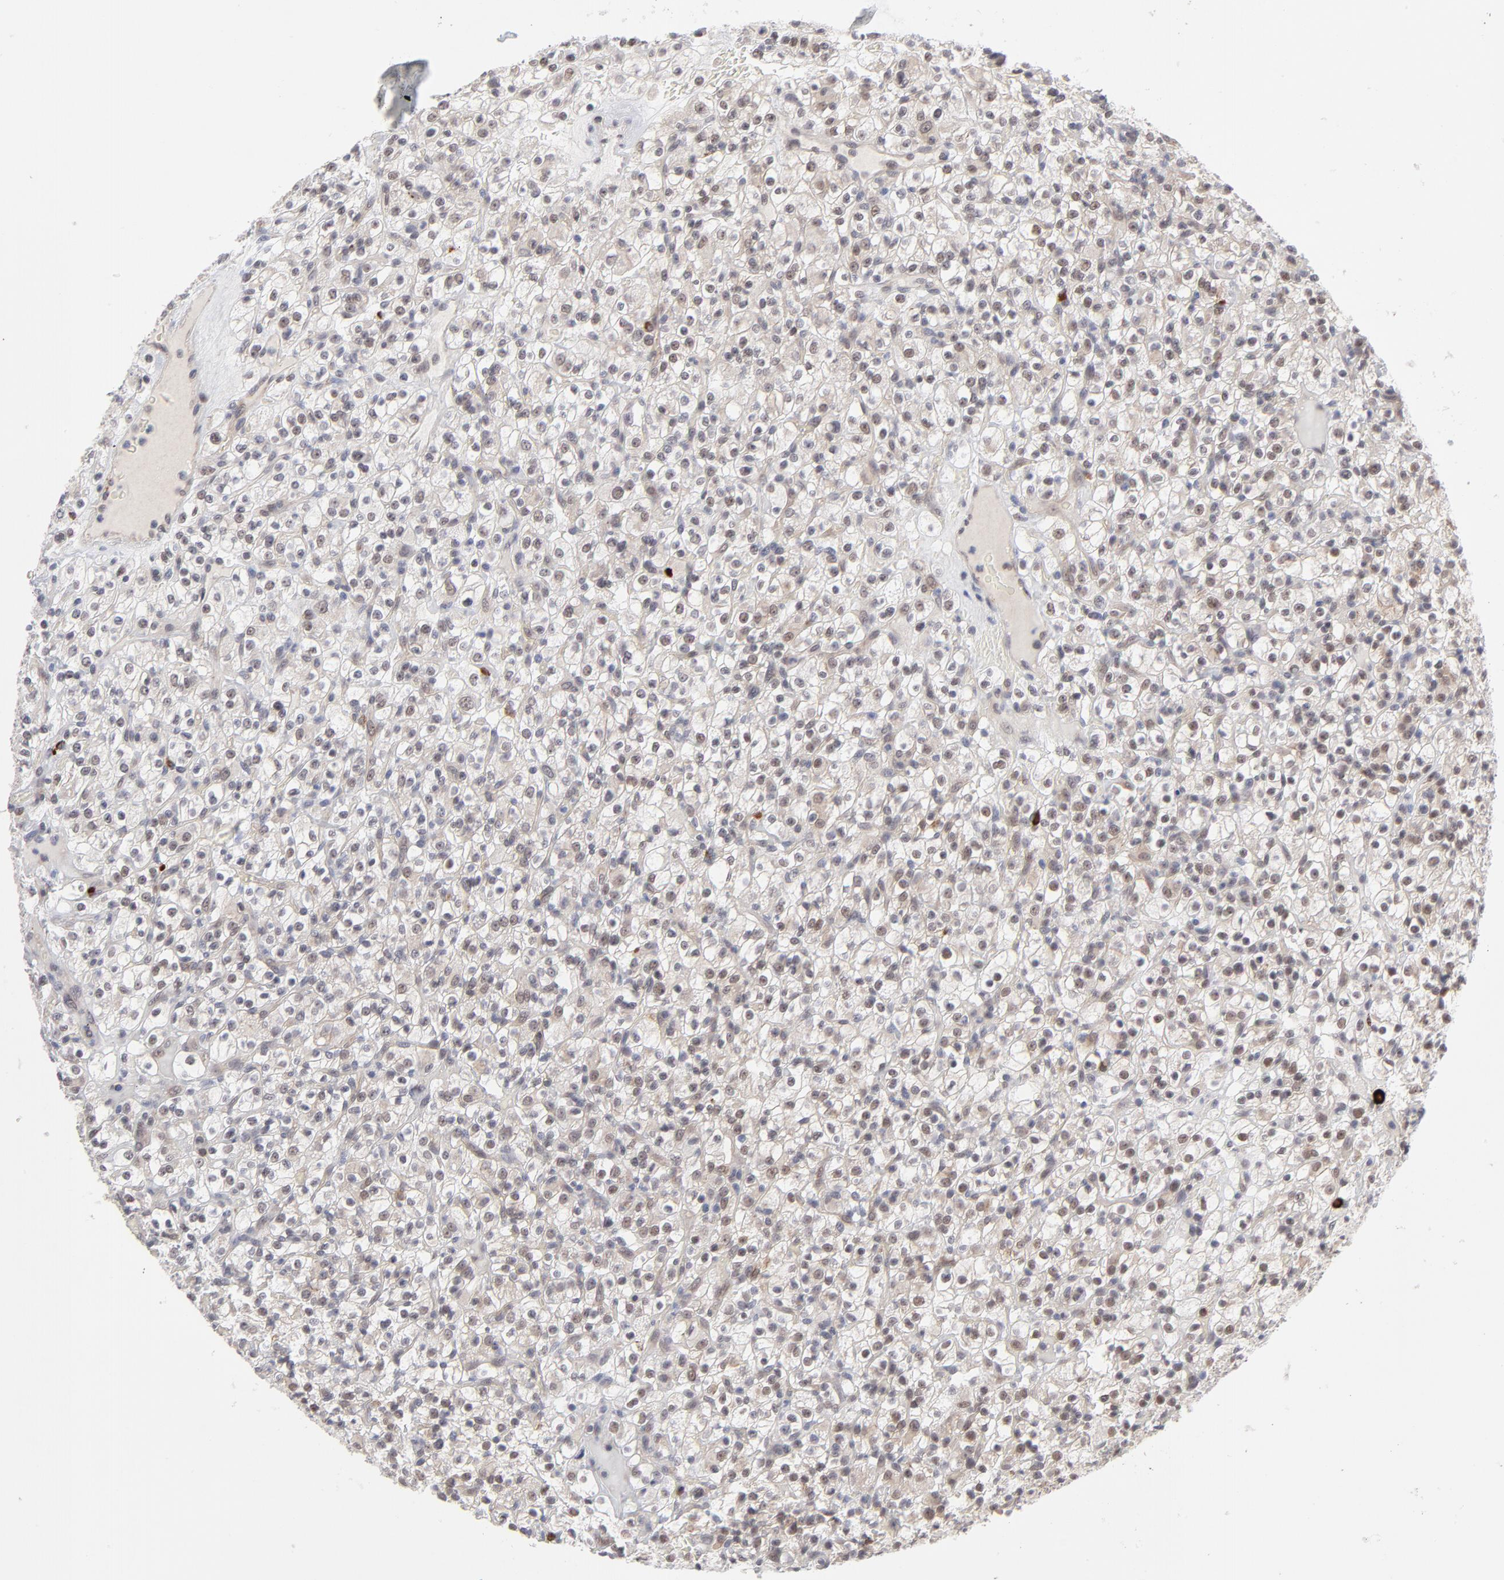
{"staining": {"intensity": "weak", "quantity": "25%-75%", "location": "cytoplasmic/membranous,nuclear"}, "tissue": "renal cancer", "cell_type": "Tumor cells", "image_type": "cancer", "snomed": [{"axis": "morphology", "description": "Normal tissue, NOS"}, {"axis": "morphology", "description": "Adenocarcinoma, NOS"}, {"axis": "topography", "description": "Kidney"}], "caption": "The immunohistochemical stain shows weak cytoplasmic/membranous and nuclear positivity in tumor cells of renal cancer (adenocarcinoma) tissue. (IHC, brightfield microscopy, high magnification).", "gene": "NBN", "patient": {"sex": "female", "age": 72}}